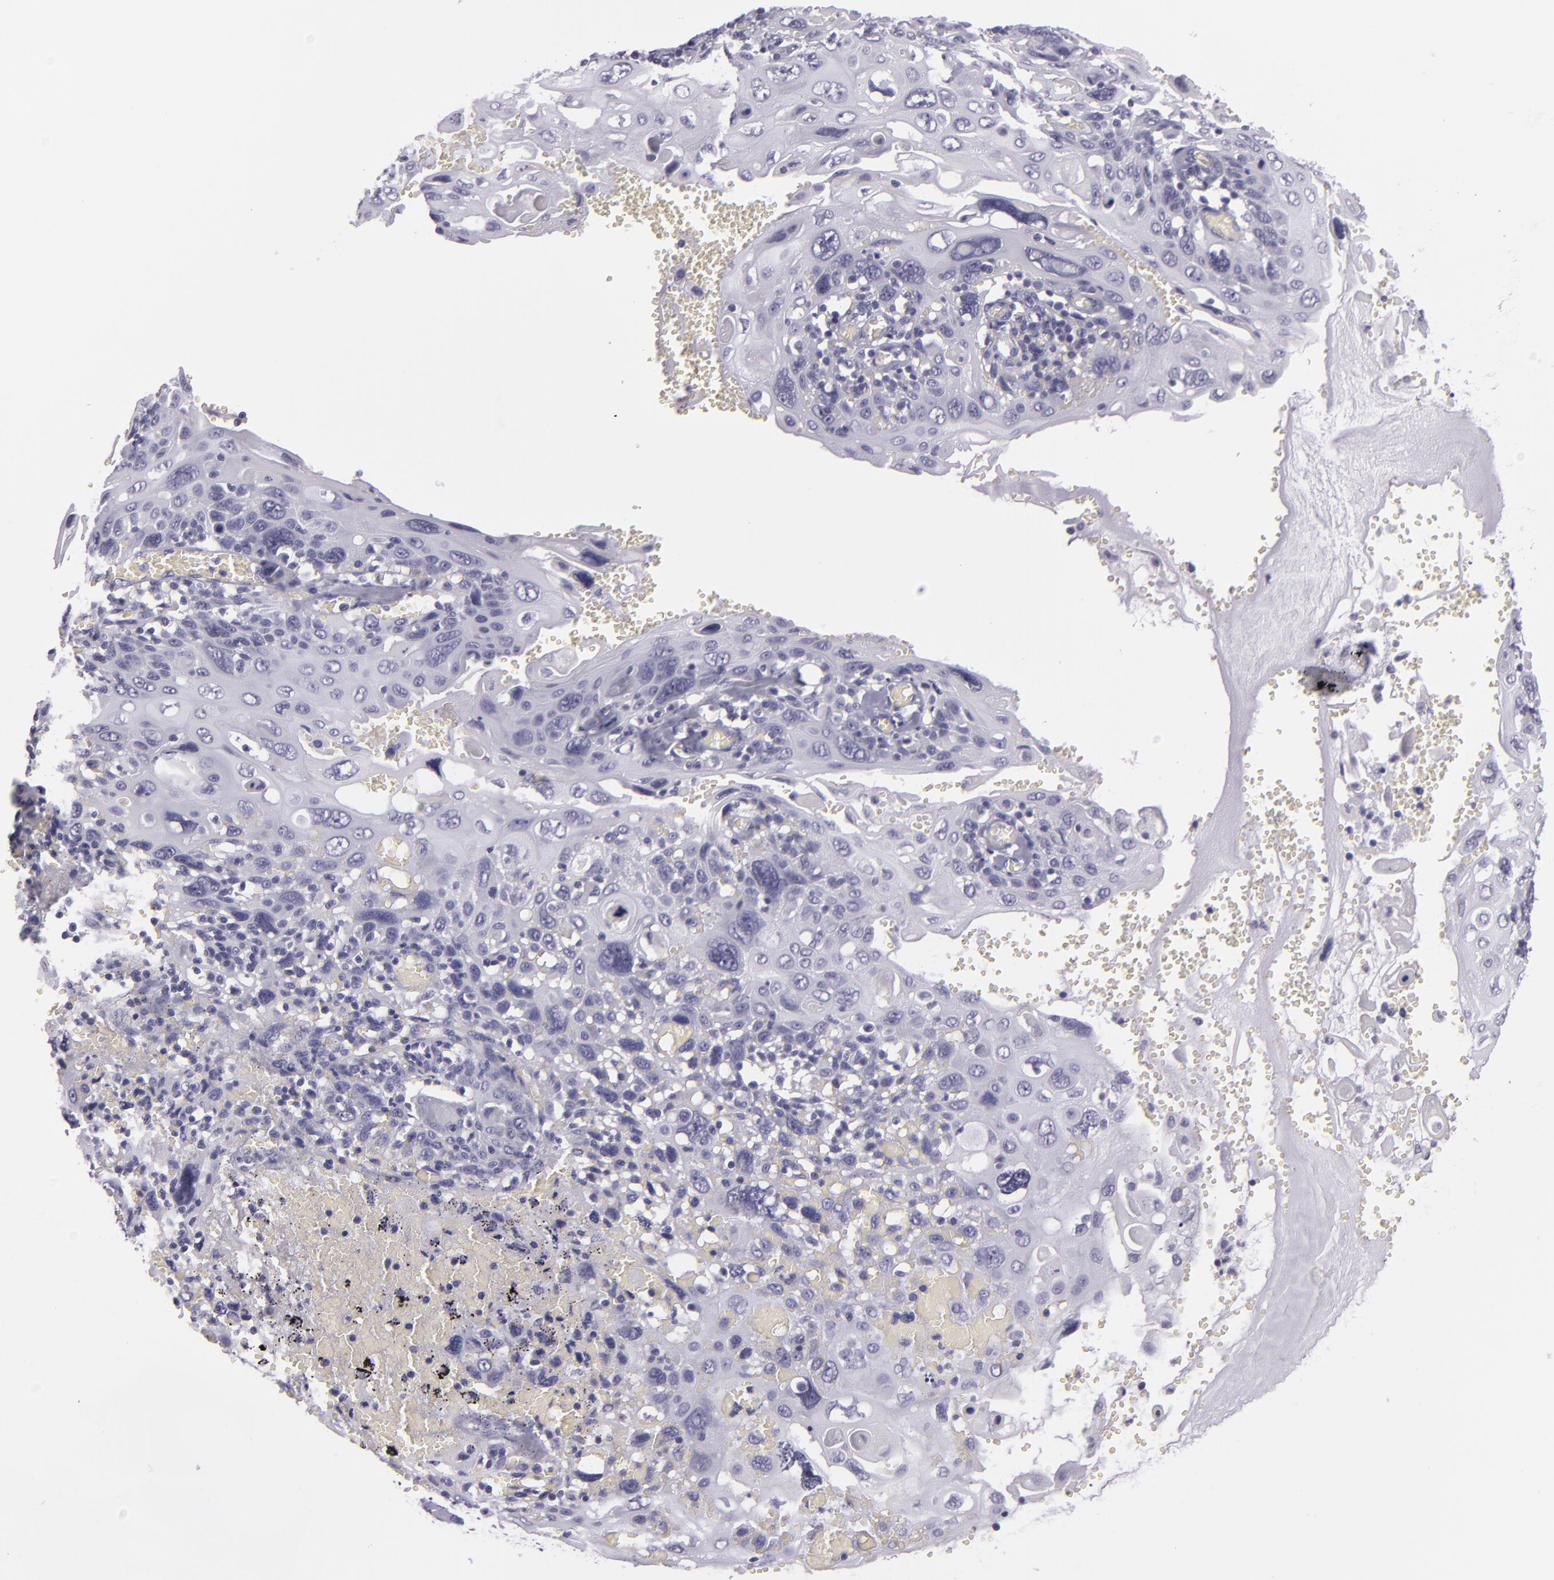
{"staining": {"intensity": "negative", "quantity": "none", "location": "none"}, "tissue": "cervical cancer", "cell_type": "Tumor cells", "image_type": "cancer", "snomed": [{"axis": "morphology", "description": "Squamous cell carcinoma, NOS"}, {"axis": "topography", "description": "Cervix"}], "caption": "Immunohistochemistry of human cervical squamous cell carcinoma exhibits no positivity in tumor cells.", "gene": "MCM3", "patient": {"sex": "female", "age": 54}}